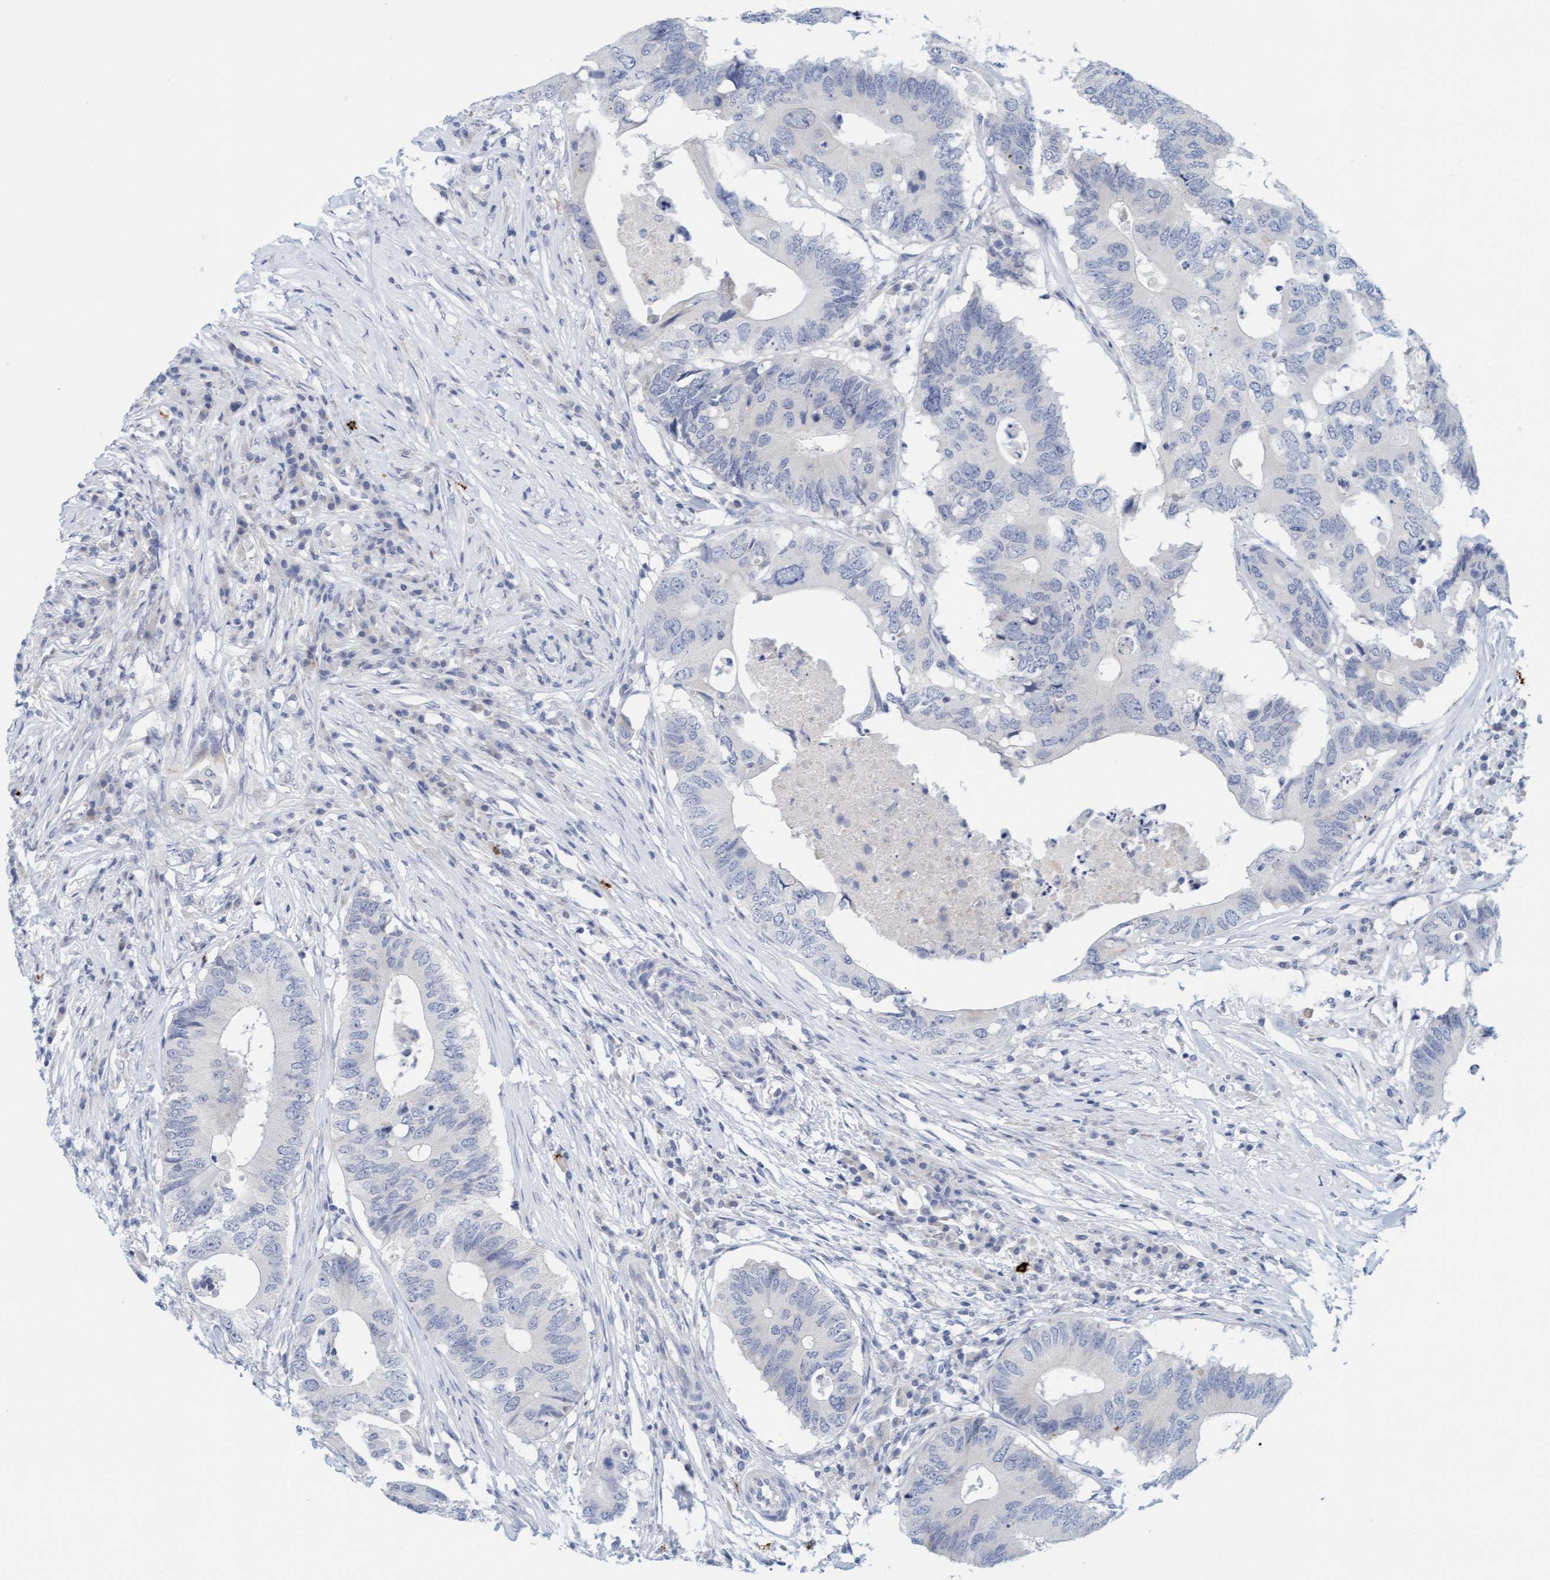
{"staining": {"intensity": "negative", "quantity": "none", "location": "none"}, "tissue": "colorectal cancer", "cell_type": "Tumor cells", "image_type": "cancer", "snomed": [{"axis": "morphology", "description": "Adenocarcinoma, NOS"}, {"axis": "topography", "description": "Colon"}], "caption": "Colorectal adenocarcinoma was stained to show a protein in brown. There is no significant staining in tumor cells.", "gene": "CPA3", "patient": {"sex": "male", "age": 71}}